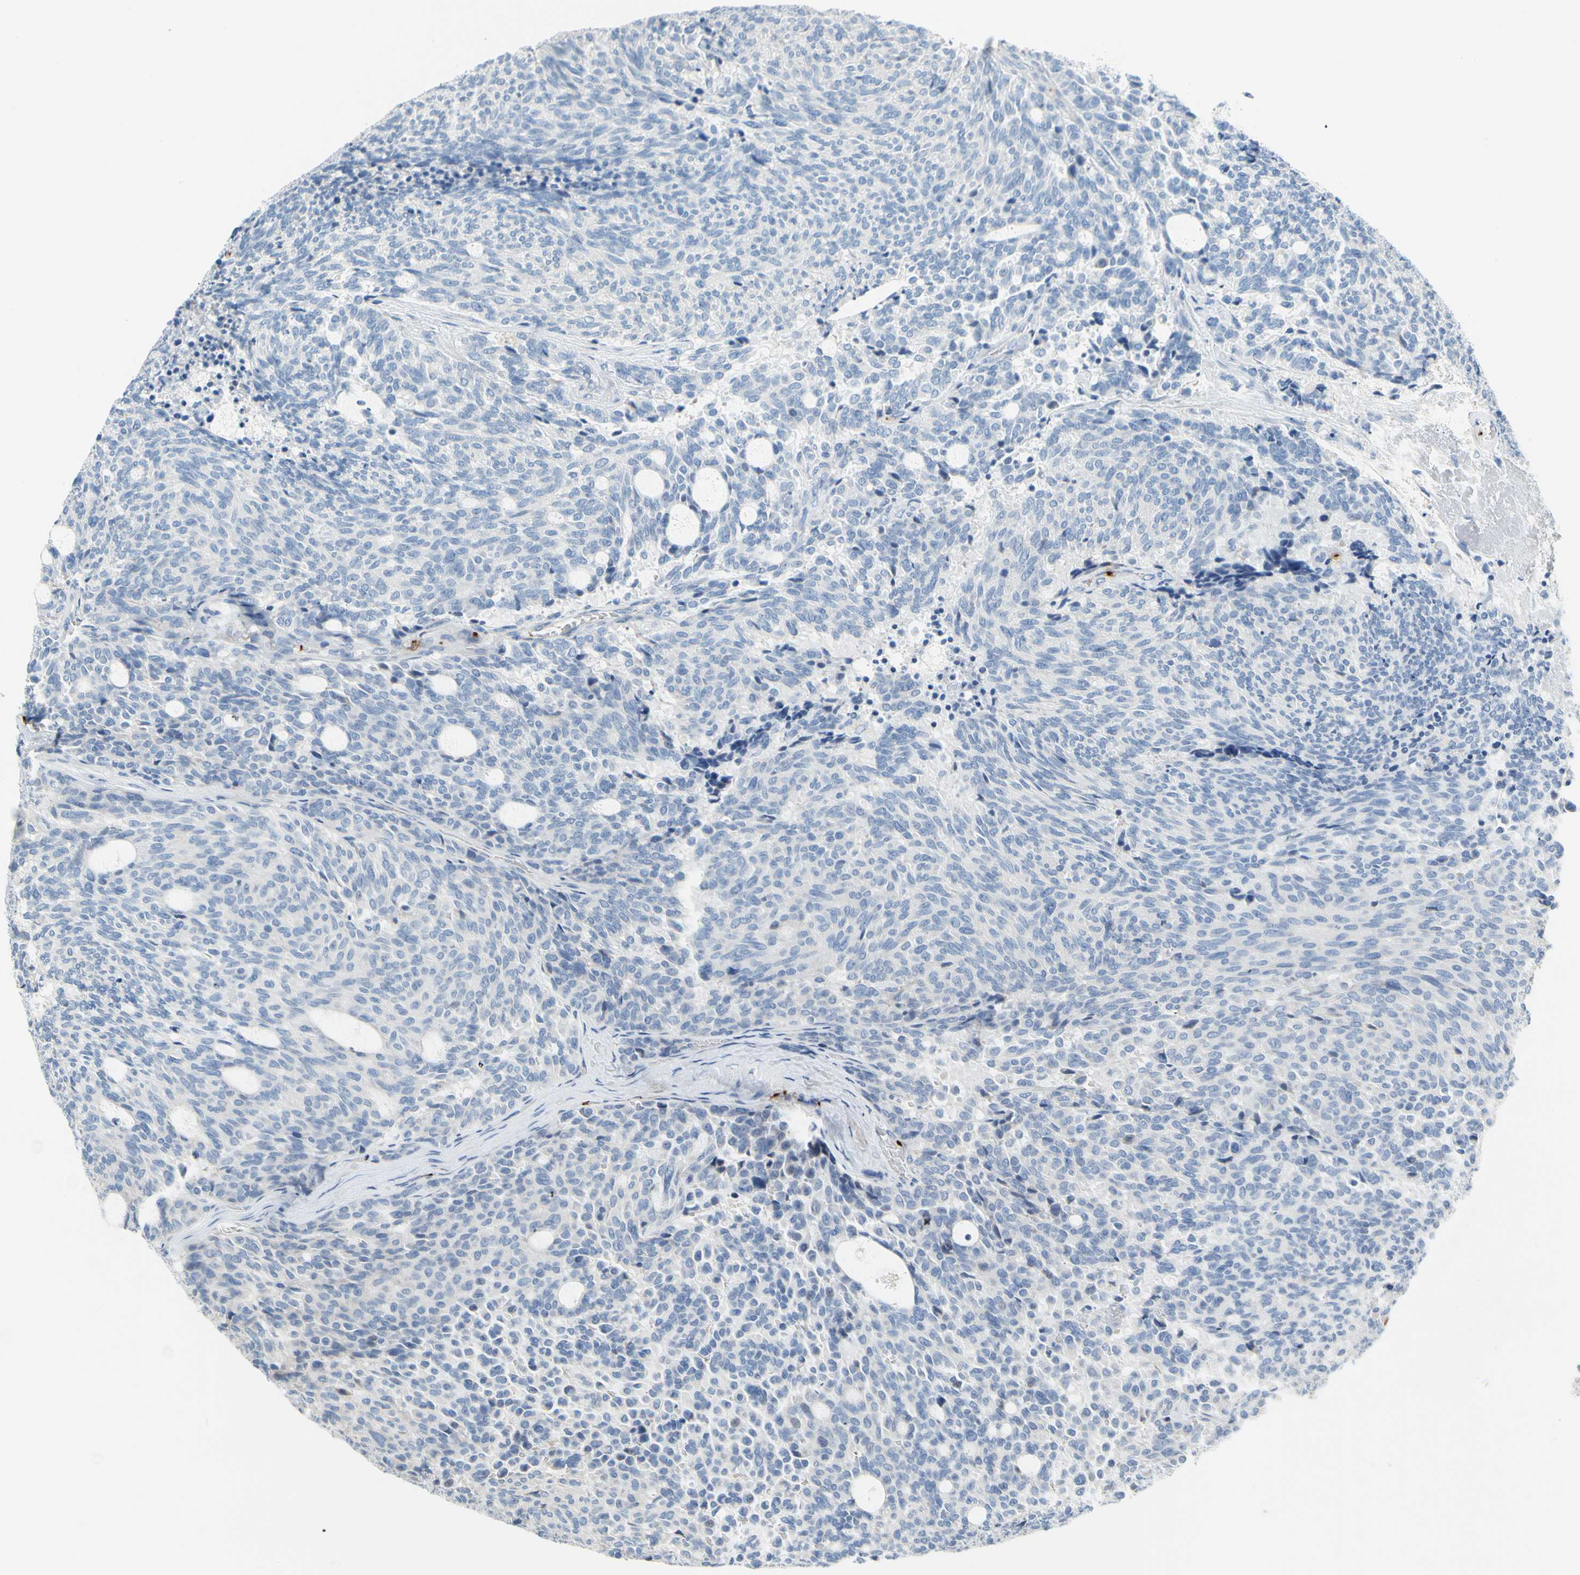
{"staining": {"intensity": "negative", "quantity": "none", "location": "none"}, "tissue": "carcinoid", "cell_type": "Tumor cells", "image_type": "cancer", "snomed": [{"axis": "morphology", "description": "Carcinoid, malignant, NOS"}, {"axis": "topography", "description": "Pancreas"}], "caption": "This is an immunohistochemistry photomicrograph of carcinoid (malignant). There is no expression in tumor cells.", "gene": "PPBP", "patient": {"sex": "female", "age": 54}}